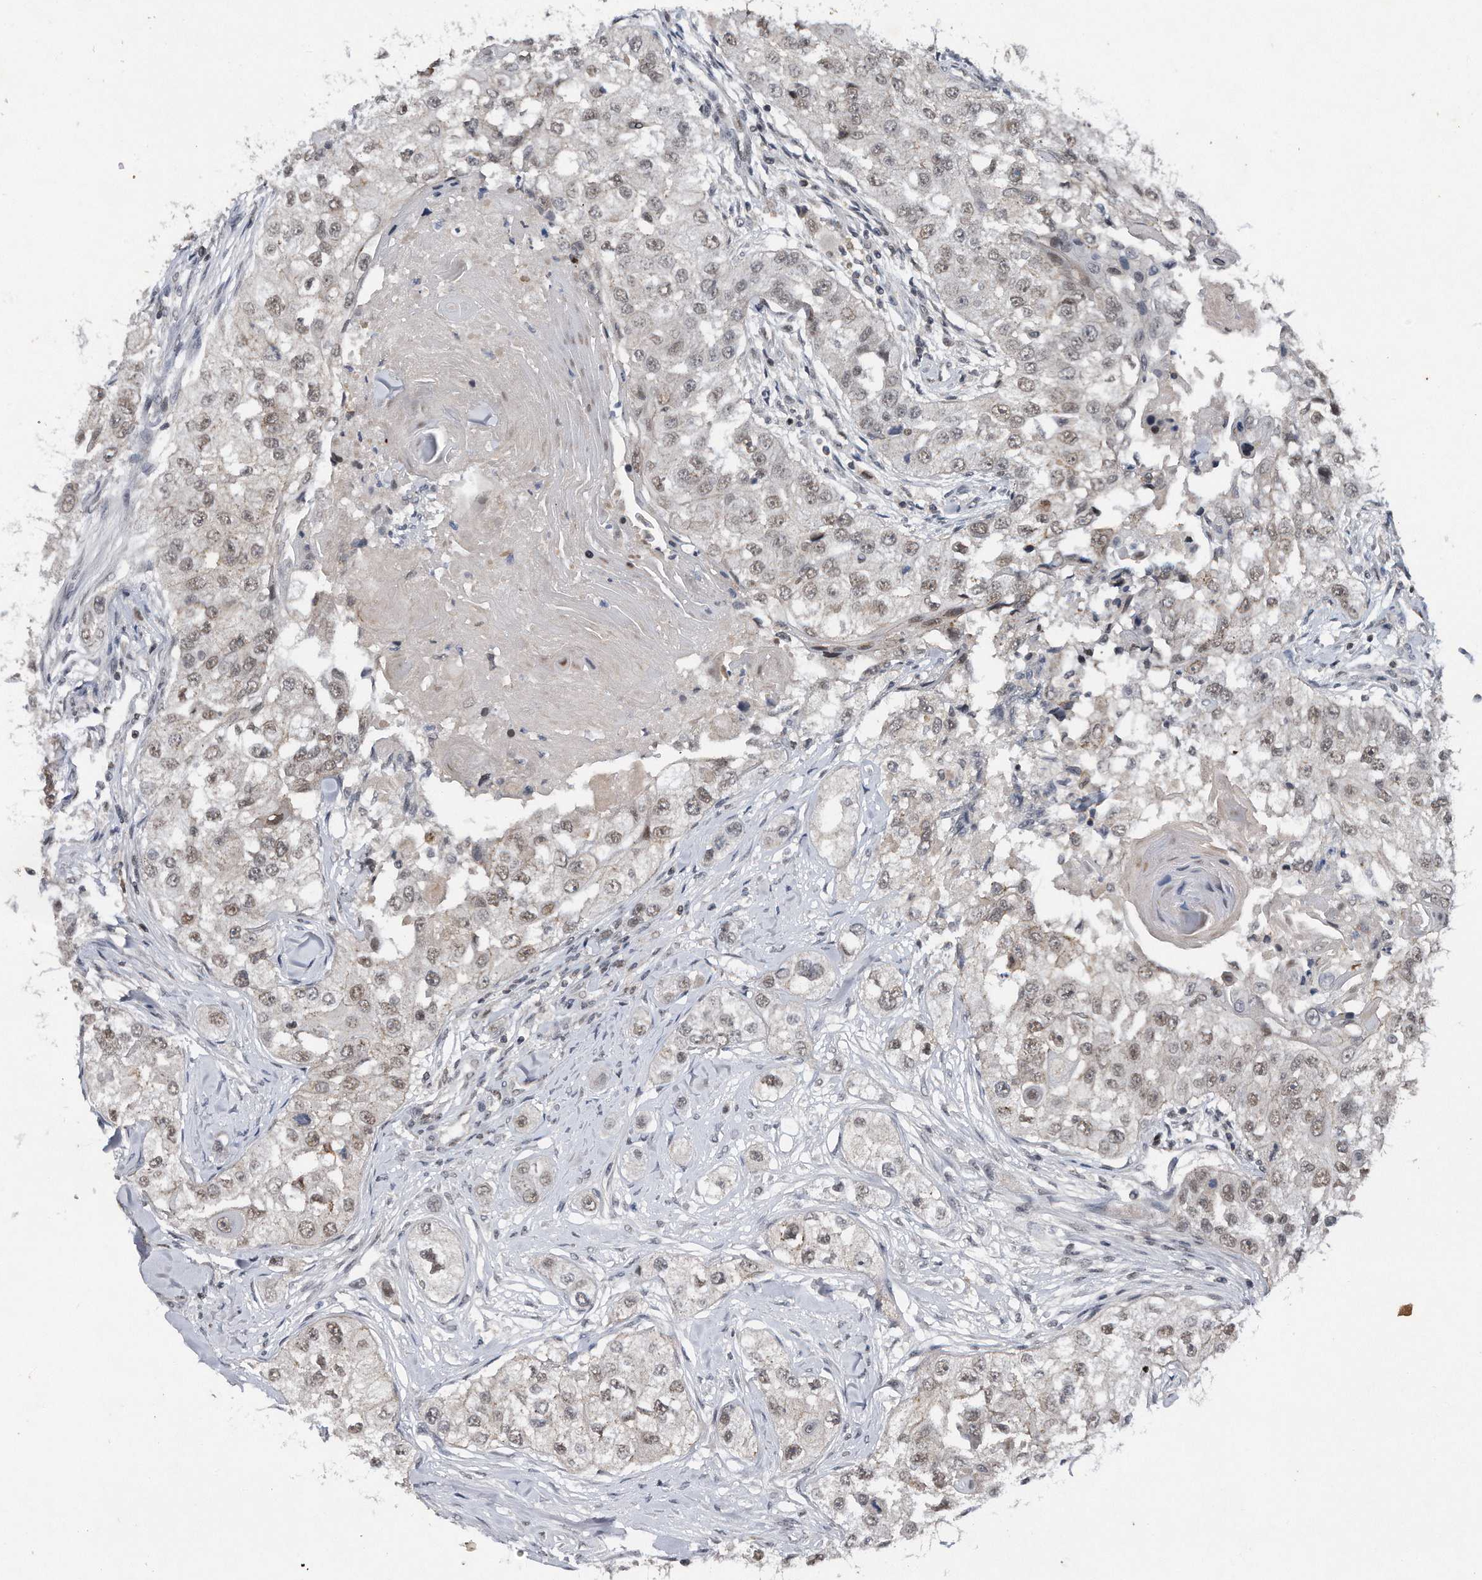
{"staining": {"intensity": "moderate", "quantity": "25%-75%", "location": "nuclear"}, "tissue": "head and neck cancer", "cell_type": "Tumor cells", "image_type": "cancer", "snomed": [{"axis": "morphology", "description": "Normal tissue, NOS"}, {"axis": "morphology", "description": "Squamous cell carcinoma, NOS"}, {"axis": "topography", "description": "Skeletal muscle"}, {"axis": "topography", "description": "Head-Neck"}], "caption": "DAB immunohistochemical staining of human head and neck cancer displays moderate nuclear protein staining in approximately 25%-75% of tumor cells.", "gene": "VIRMA", "patient": {"sex": "male", "age": 51}}